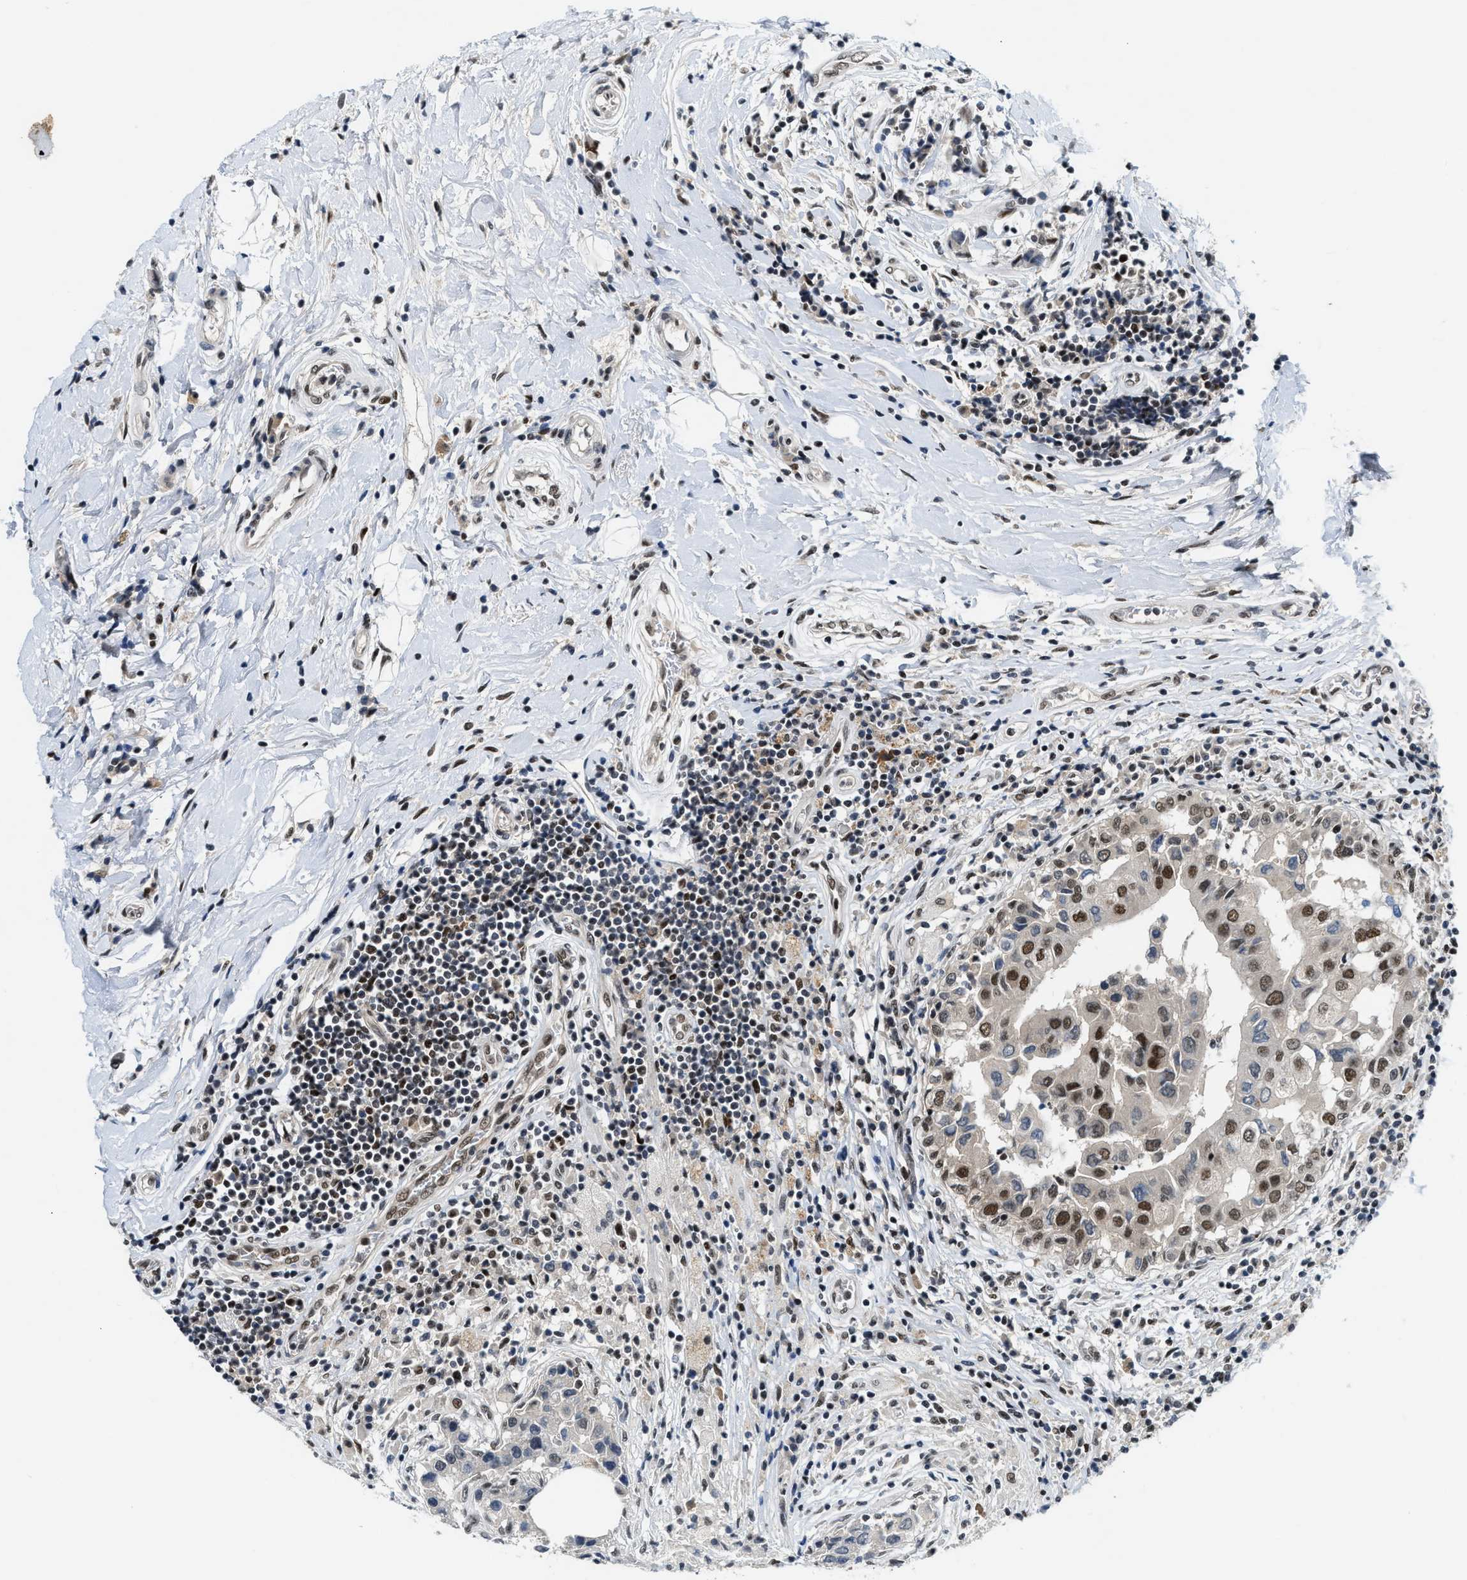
{"staining": {"intensity": "moderate", "quantity": "25%-75%", "location": "nuclear"}, "tissue": "breast cancer", "cell_type": "Tumor cells", "image_type": "cancer", "snomed": [{"axis": "morphology", "description": "Duct carcinoma"}, {"axis": "topography", "description": "Breast"}], "caption": "DAB immunohistochemical staining of human breast invasive ductal carcinoma displays moderate nuclear protein staining in about 25%-75% of tumor cells. Using DAB (brown) and hematoxylin (blue) stains, captured at high magnification using brightfield microscopy.", "gene": "NCOA1", "patient": {"sex": "female", "age": 27}}